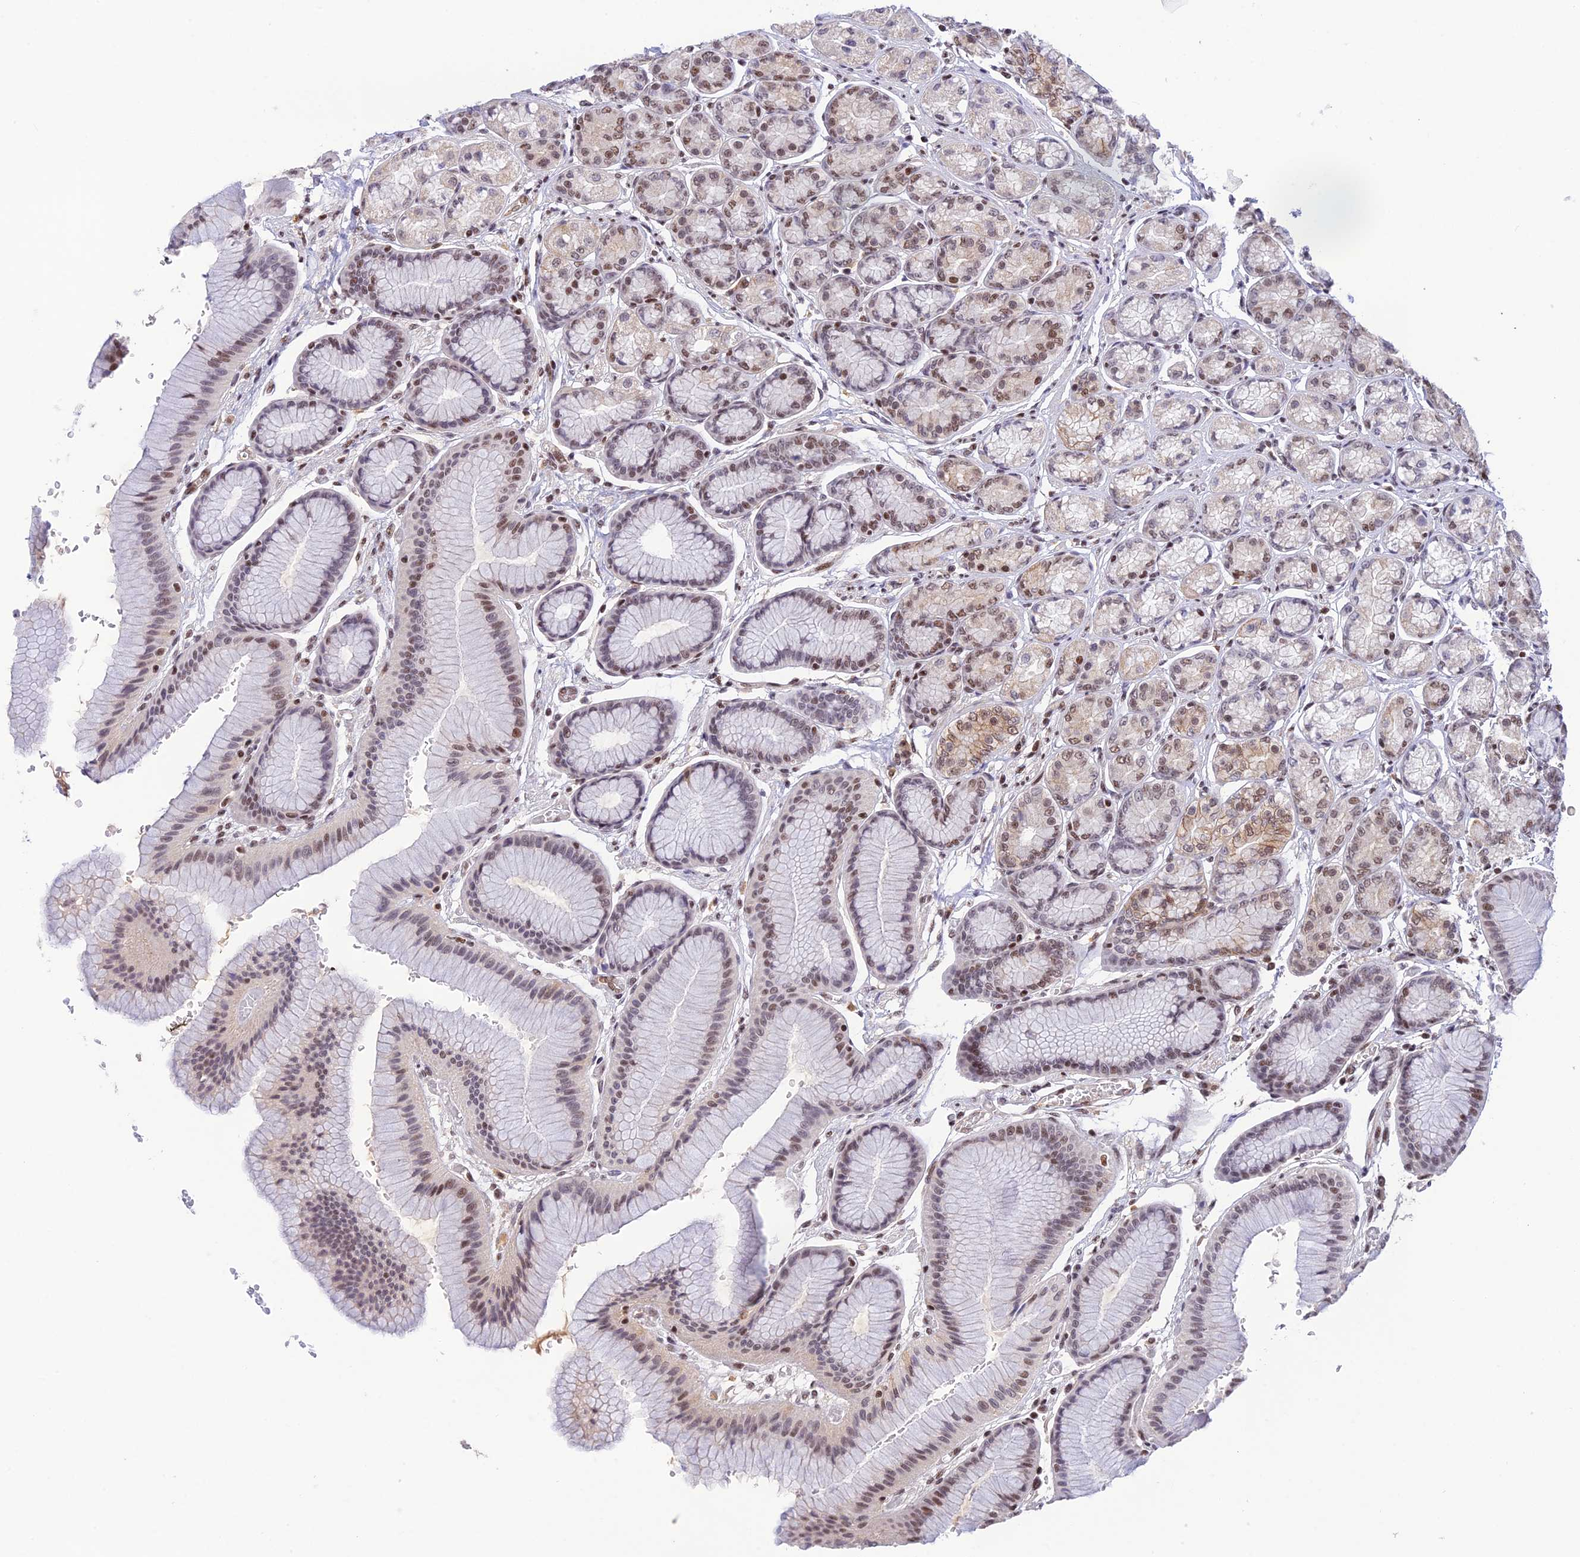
{"staining": {"intensity": "moderate", "quantity": "25%-75%", "location": "nuclear"}, "tissue": "stomach", "cell_type": "Glandular cells", "image_type": "normal", "snomed": [{"axis": "morphology", "description": "Normal tissue, NOS"}, {"axis": "morphology", "description": "Adenocarcinoma, NOS"}, {"axis": "morphology", "description": "Adenocarcinoma, High grade"}, {"axis": "topography", "description": "Stomach, upper"}, {"axis": "topography", "description": "Stomach"}], "caption": "A medium amount of moderate nuclear positivity is identified in about 25%-75% of glandular cells in benign stomach. (Stains: DAB in brown, nuclei in blue, Microscopy: brightfield microscopy at high magnification).", "gene": "THAP11", "patient": {"sex": "female", "age": 65}}